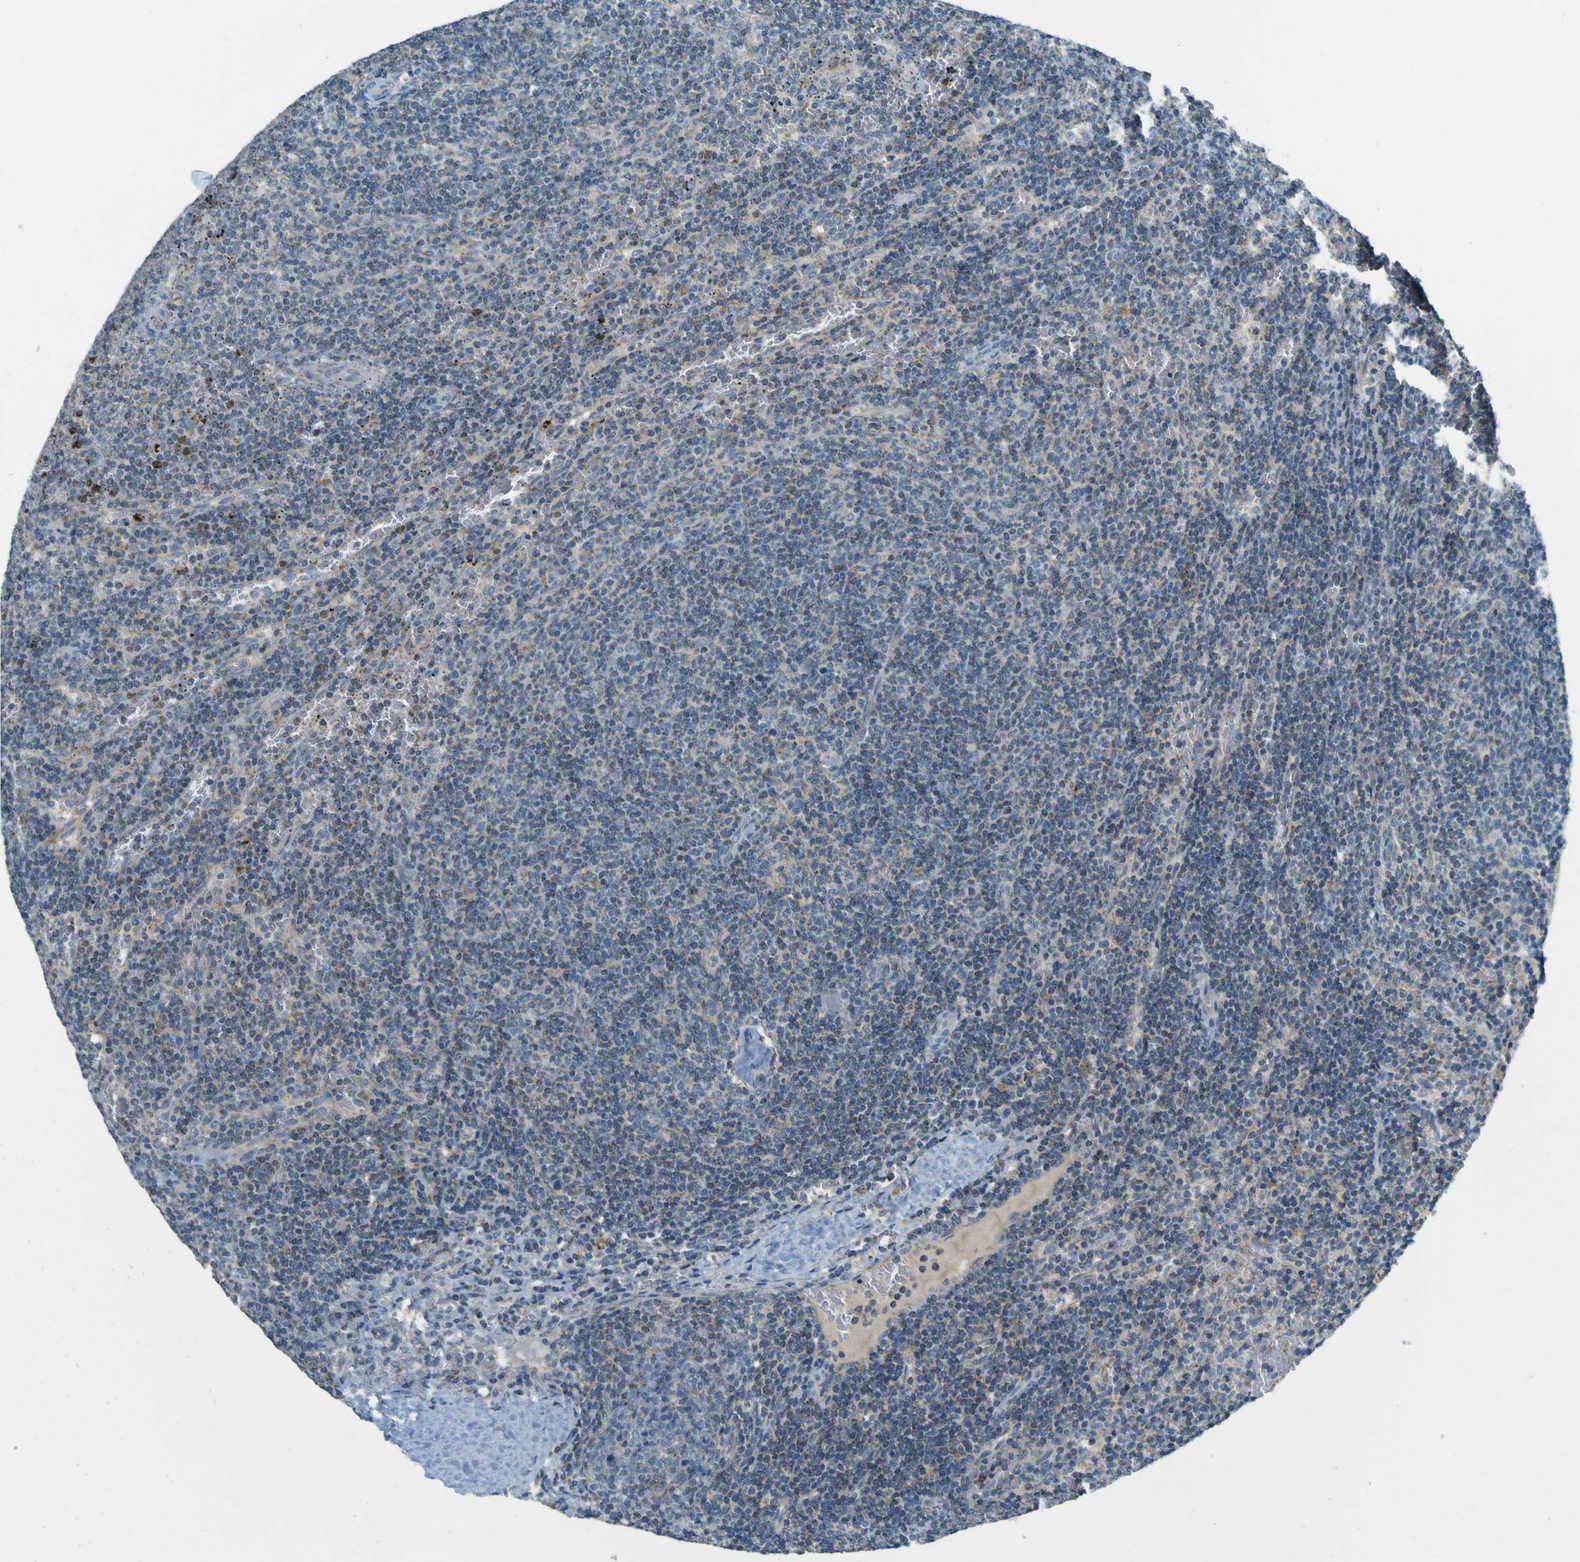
{"staining": {"intensity": "negative", "quantity": "none", "location": "none"}, "tissue": "lymphoma", "cell_type": "Tumor cells", "image_type": "cancer", "snomed": [{"axis": "morphology", "description": "Malignant lymphoma, non-Hodgkin's type, Low grade"}, {"axis": "topography", "description": "Spleen"}], "caption": "Image shows no protein expression in tumor cells of lymphoma tissue.", "gene": "FKTN", "patient": {"sex": "female", "age": 50}}